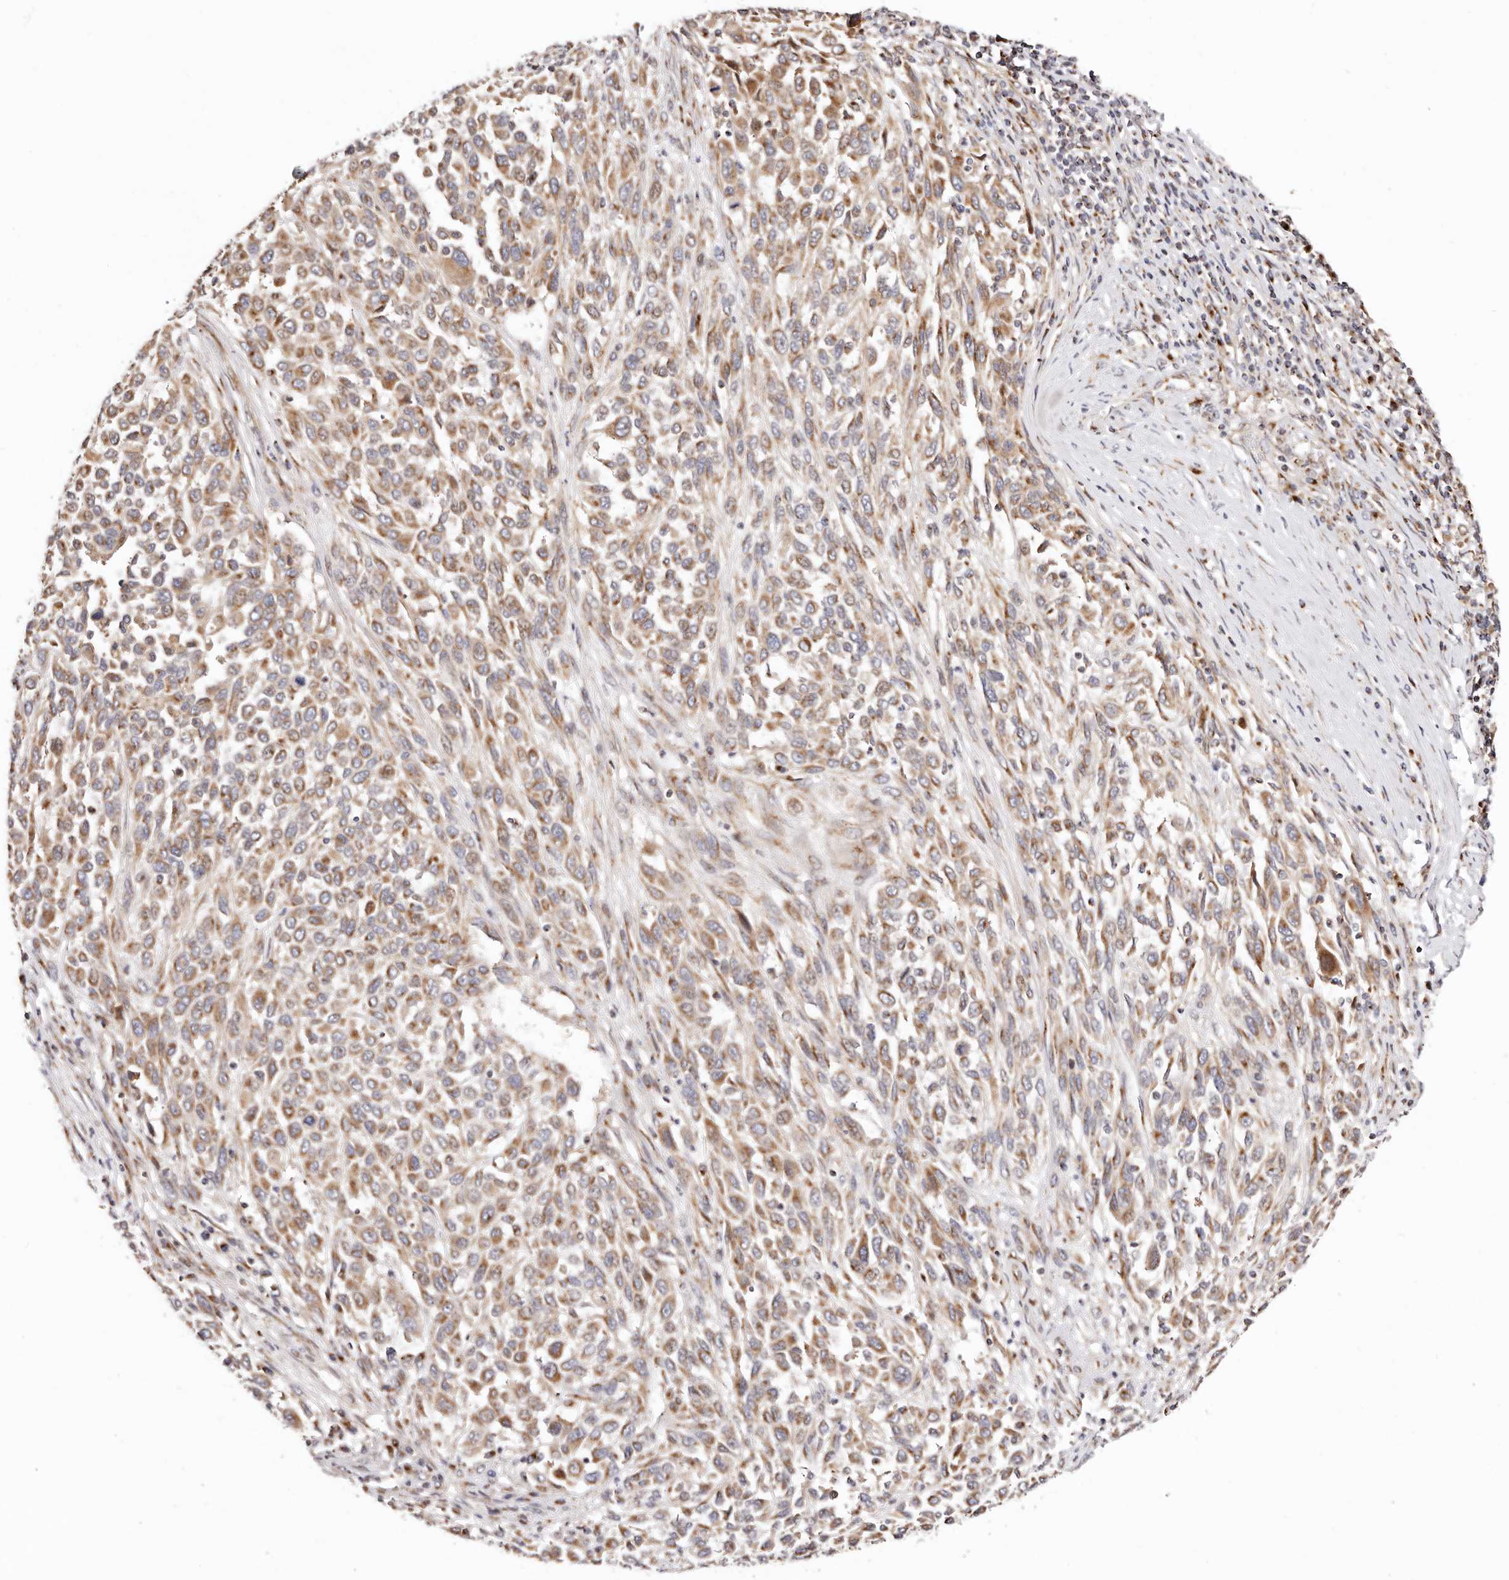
{"staining": {"intensity": "moderate", "quantity": ">75%", "location": "cytoplasmic/membranous"}, "tissue": "melanoma", "cell_type": "Tumor cells", "image_type": "cancer", "snomed": [{"axis": "morphology", "description": "Malignant melanoma, Metastatic site"}, {"axis": "topography", "description": "Lymph node"}], "caption": "This micrograph shows melanoma stained with immunohistochemistry (IHC) to label a protein in brown. The cytoplasmic/membranous of tumor cells show moderate positivity for the protein. Nuclei are counter-stained blue.", "gene": "MAPK6", "patient": {"sex": "male", "age": 61}}